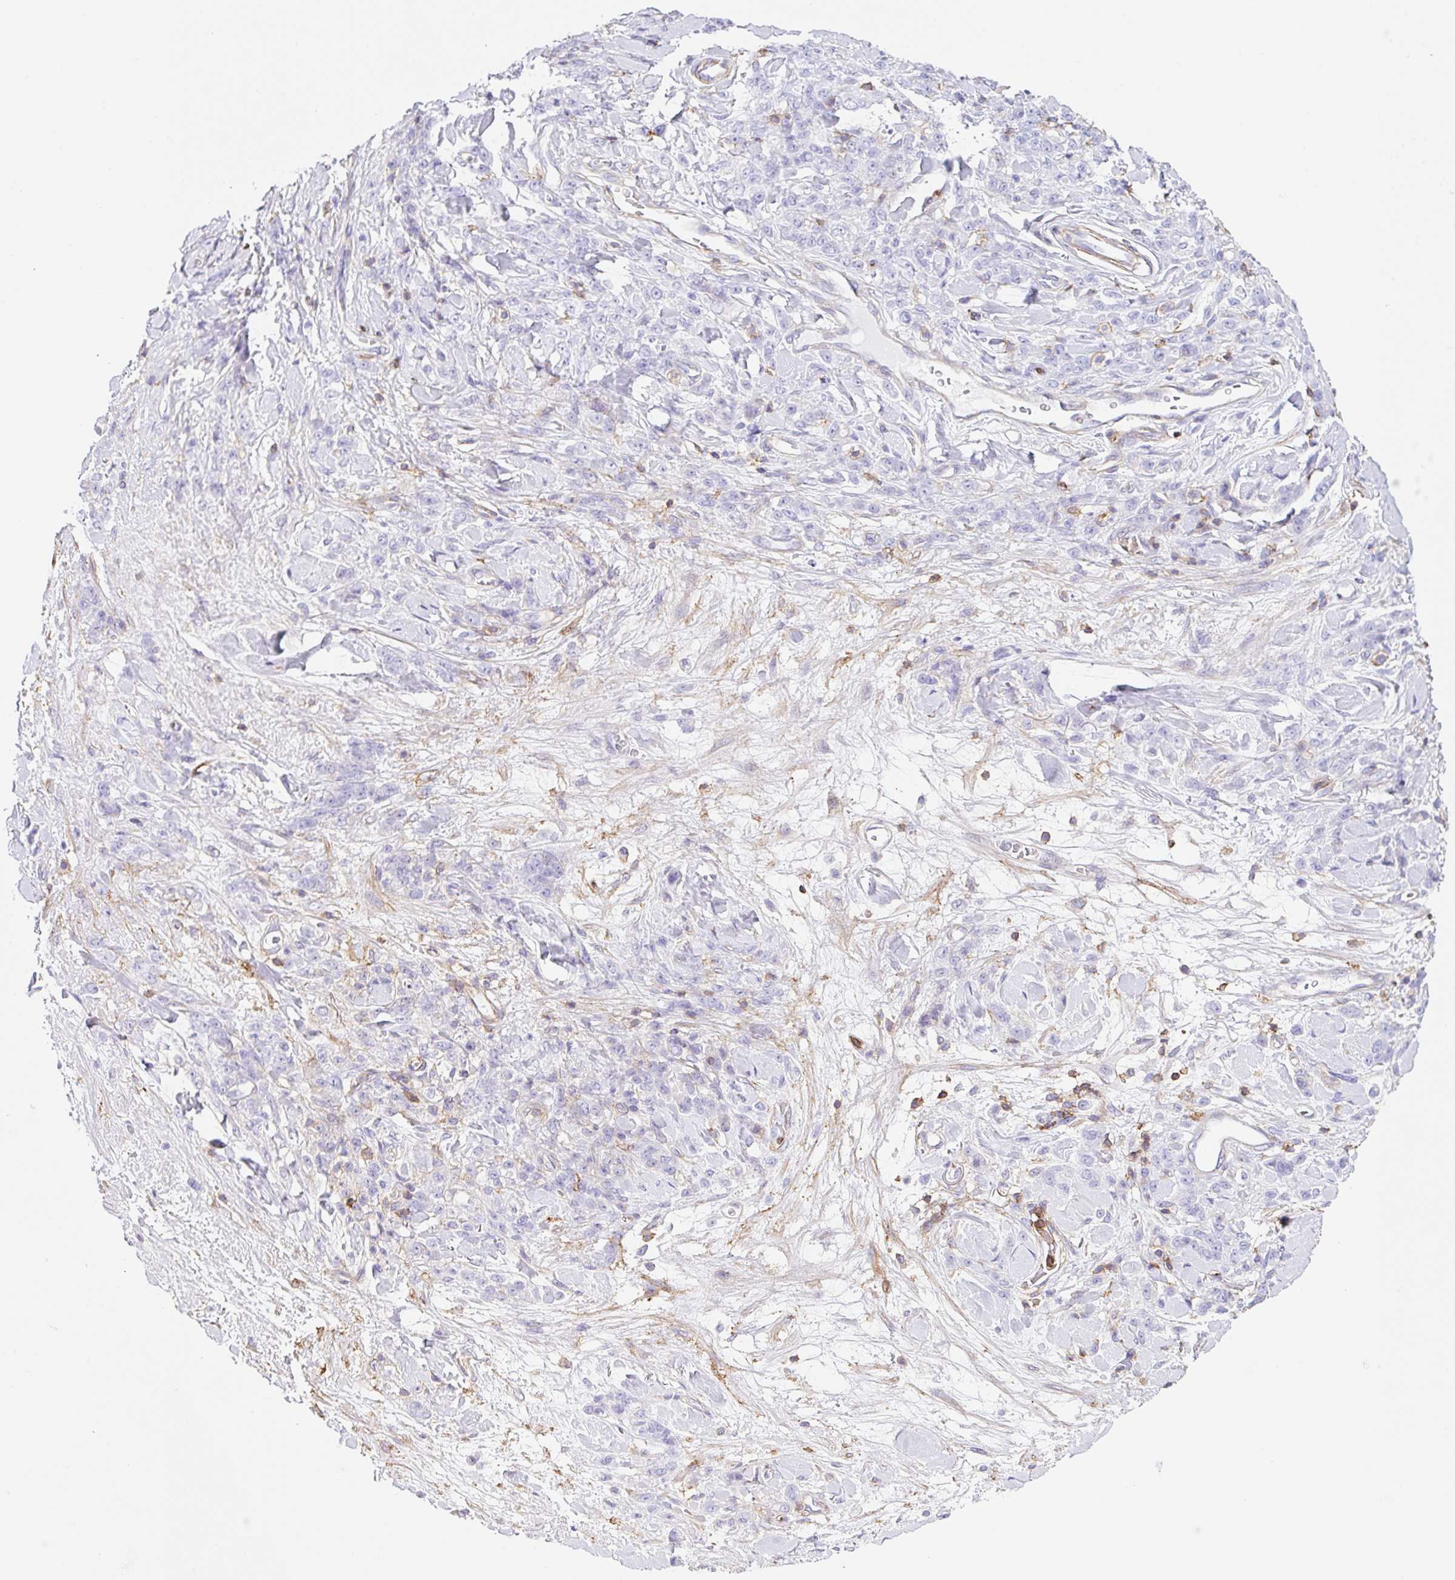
{"staining": {"intensity": "negative", "quantity": "none", "location": "none"}, "tissue": "stomach cancer", "cell_type": "Tumor cells", "image_type": "cancer", "snomed": [{"axis": "morphology", "description": "Normal tissue, NOS"}, {"axis": "morphology", "description": "Adenocarcinoma, NOS"}, {"axis": "topography", "description": "Stomach"}], "caption": "The immunohistochemistry (IHC) image has no significant staining in tumor cells of stomach cancer tissue. Brightfield microscopy of IHC stained with DAB (3,3'-diaminobenzidine) (brown) and hematoxylin (blue), captured at high magnification.", "gene": "MTTP", "patient": {"sex": "male", "age": 82}}